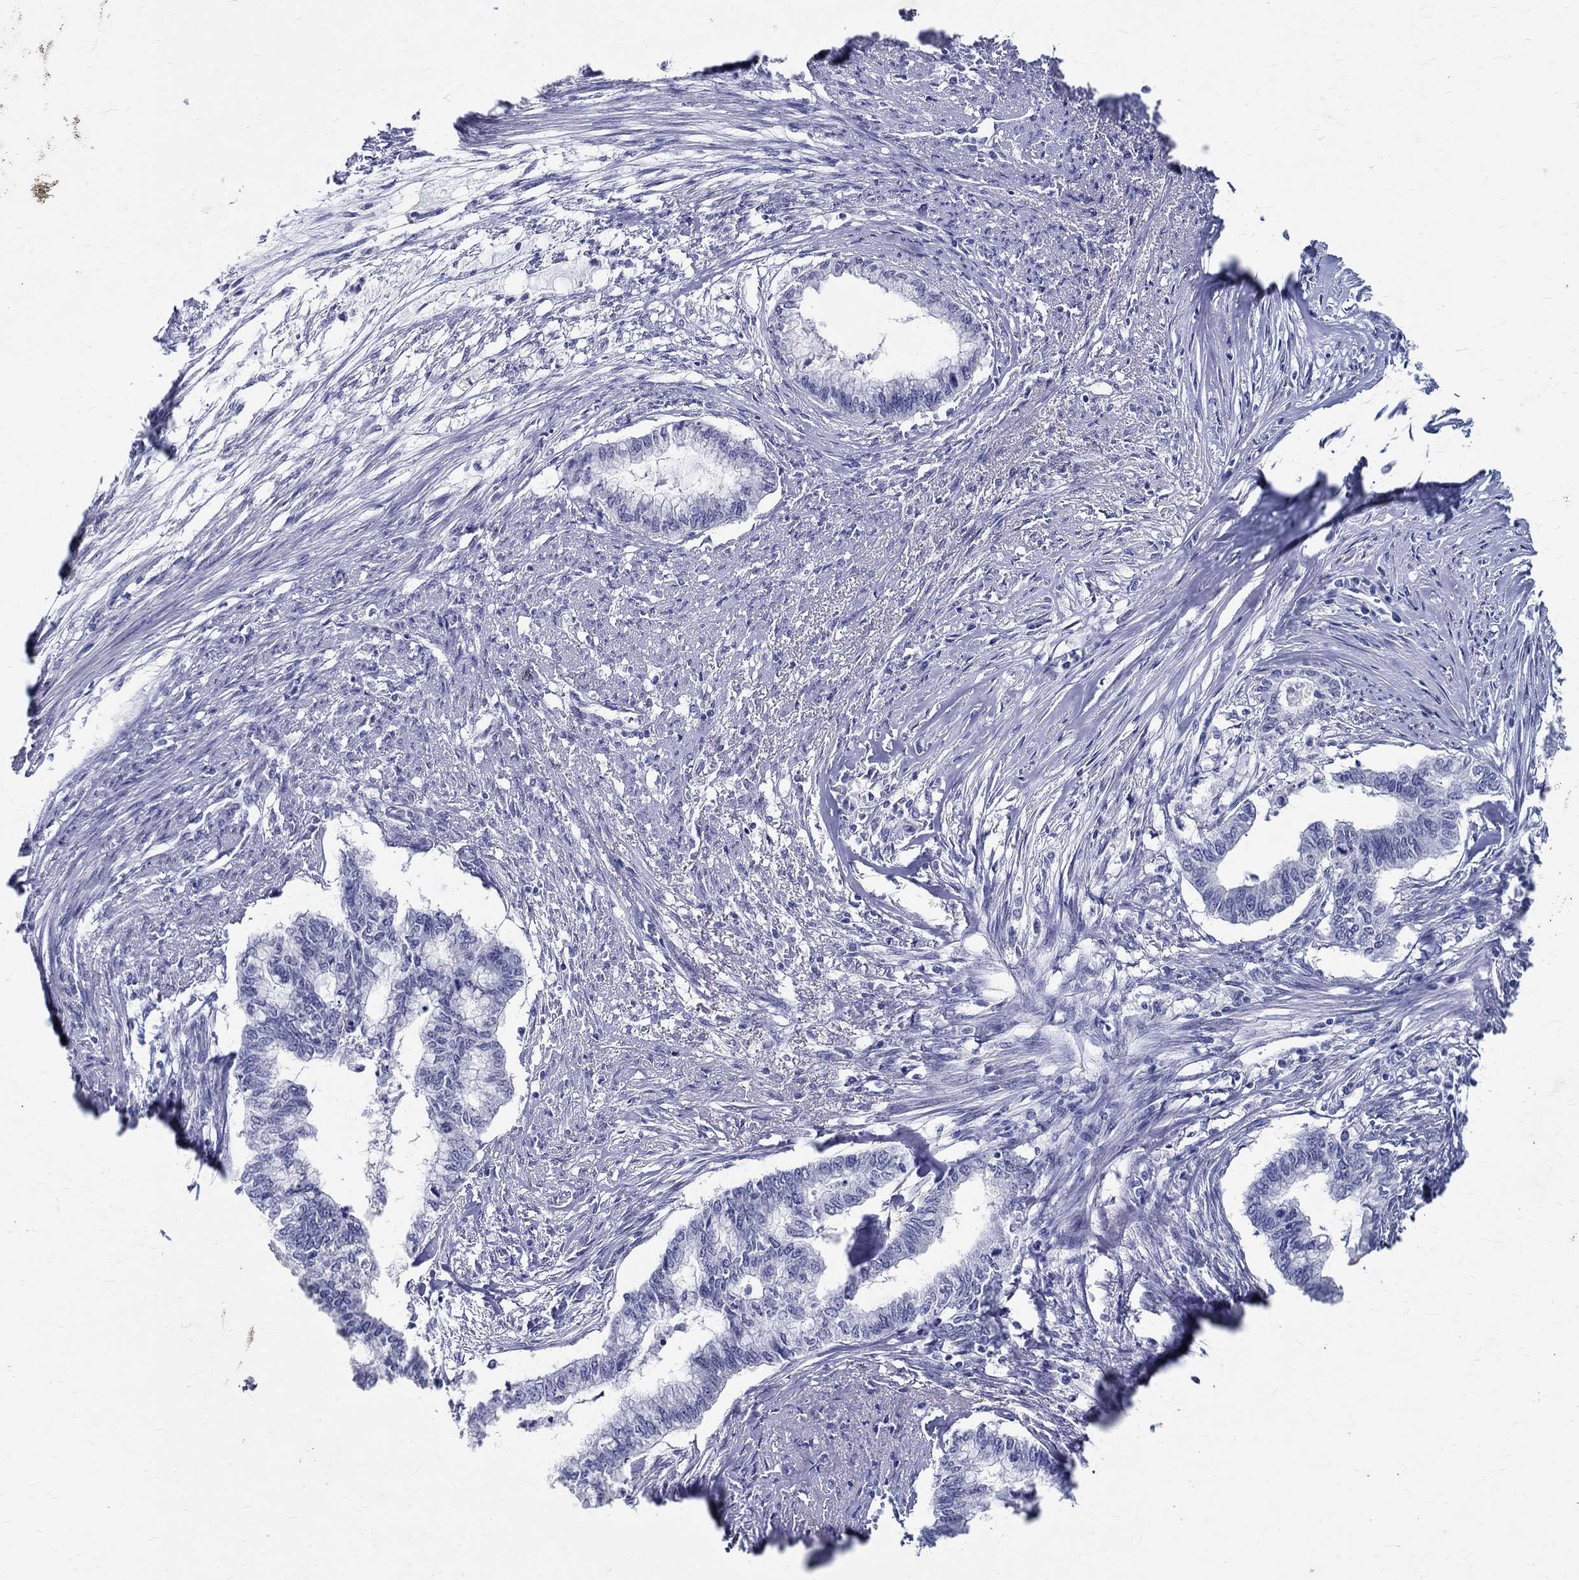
{"staining": {"intensity": "negative", "quantity": "none", "location": "none"}, "tissue": "endometrial cancer", "cell_type": "Tumor cells", "image_type": "cancer", "snomed": [{"axis": "morphology", "description": "Adenocarcinoma, NOS"}, {"axis": "topography", "description": "Endometrium"}], "caption": "There is no significant expression in tumor cells of adenocarcinoma (endometrial). (DAB IHC, high magnification).", "gene": "TSPAN16", "patient": {"sex": "female", "age": 79}}